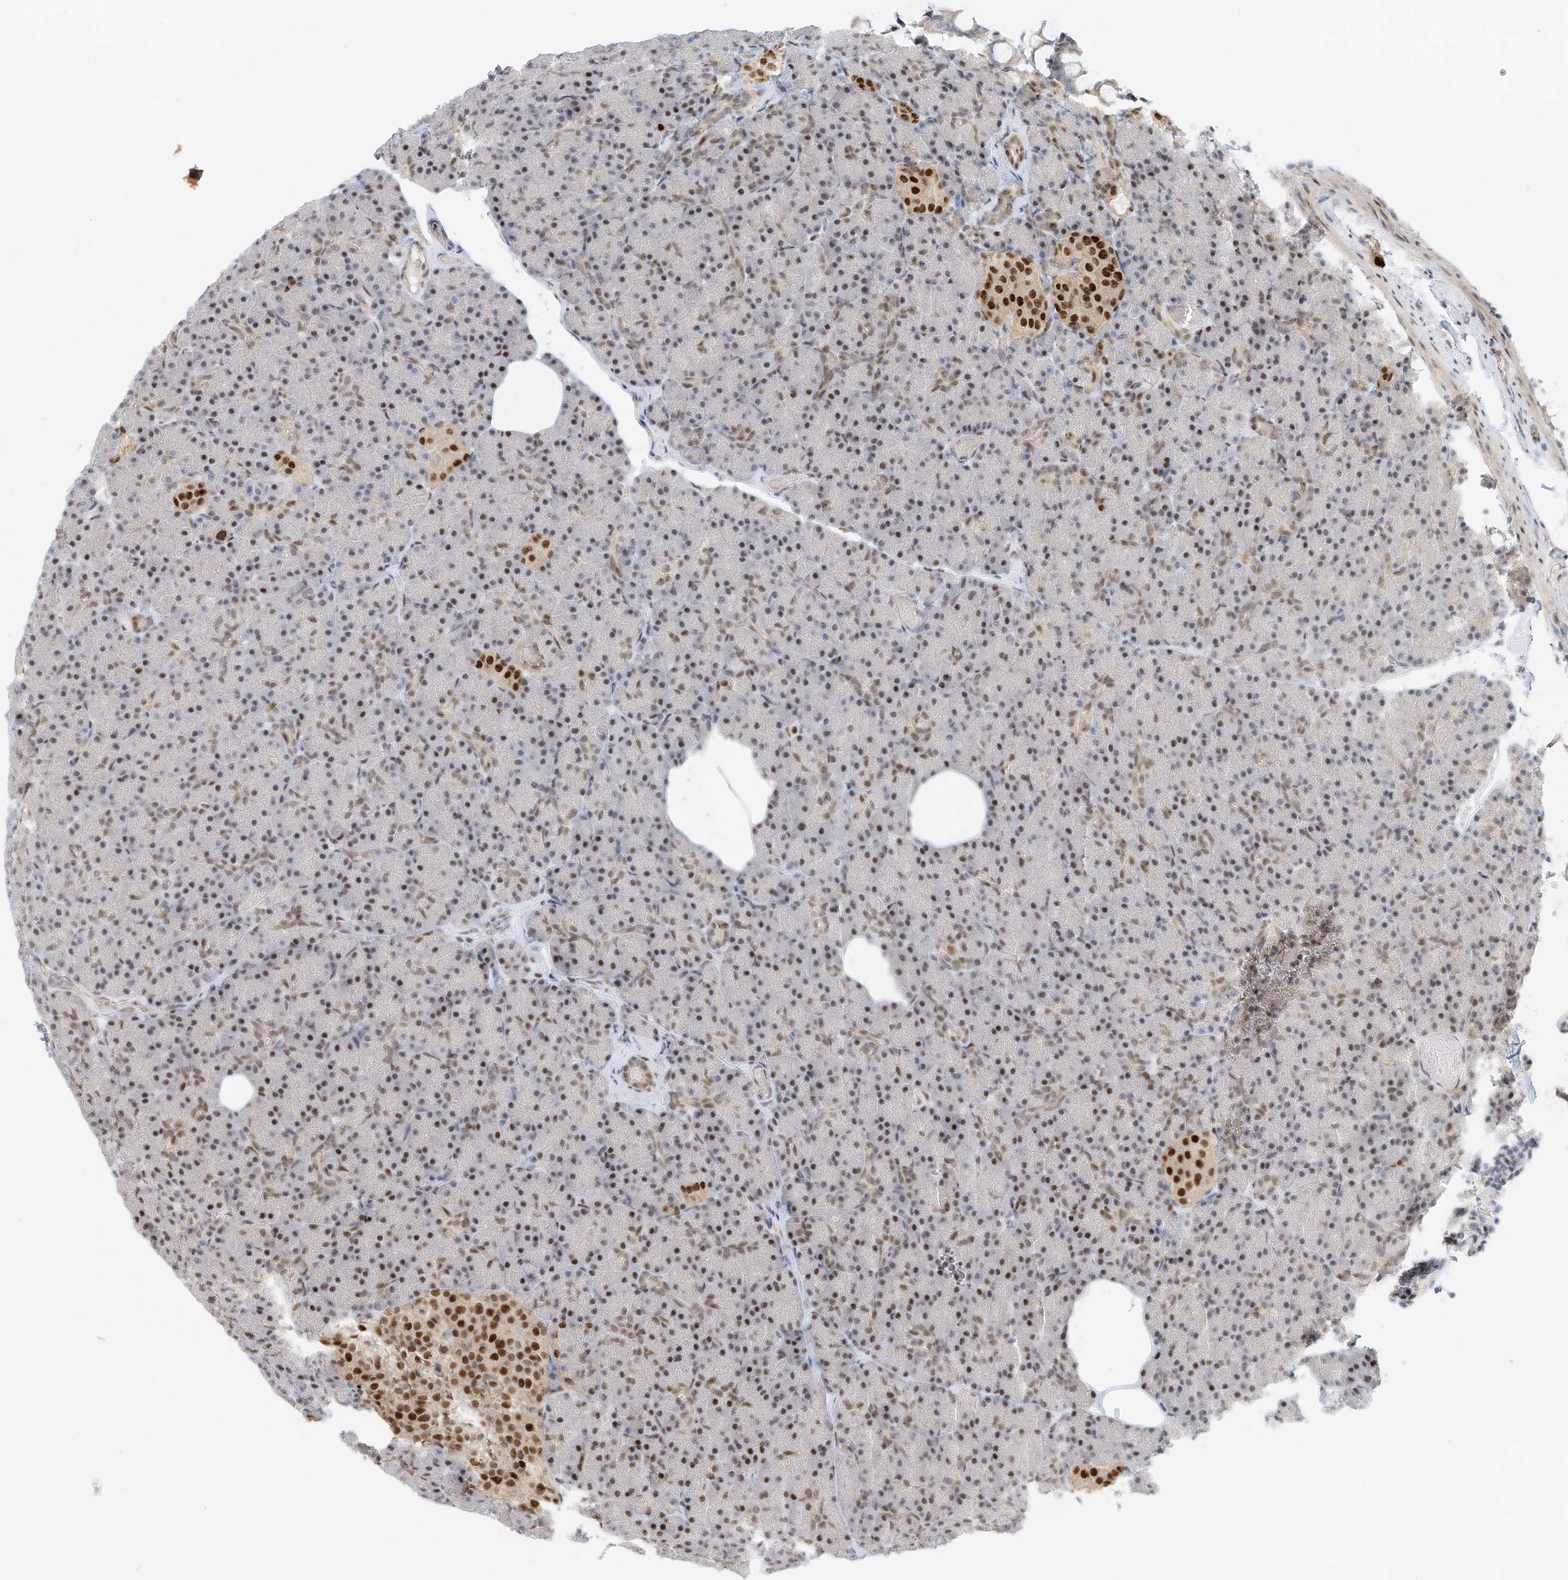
{"staining": {"intensity": "moderate", "quantity": "25%-75%", "location": "nuclear"}, "tissue": "pancreas", "cell_type": "Exocrine glandular cells", "image_type": "normal", "snomed": [{"axis": "morphology", "description": "Normal tissue, NOS"}, {"axis": "topography", "description": "Pancreas"}], "caption": "IHC photomicrograph of benign human pancreas stained for a protein (brown), which exhibits medium levels of moderate nuclear expression in approximately 25%-75% of exocrine glandular cells.", "gene": "ZNF514", "patient": {"sex": "female", "age": 43}}